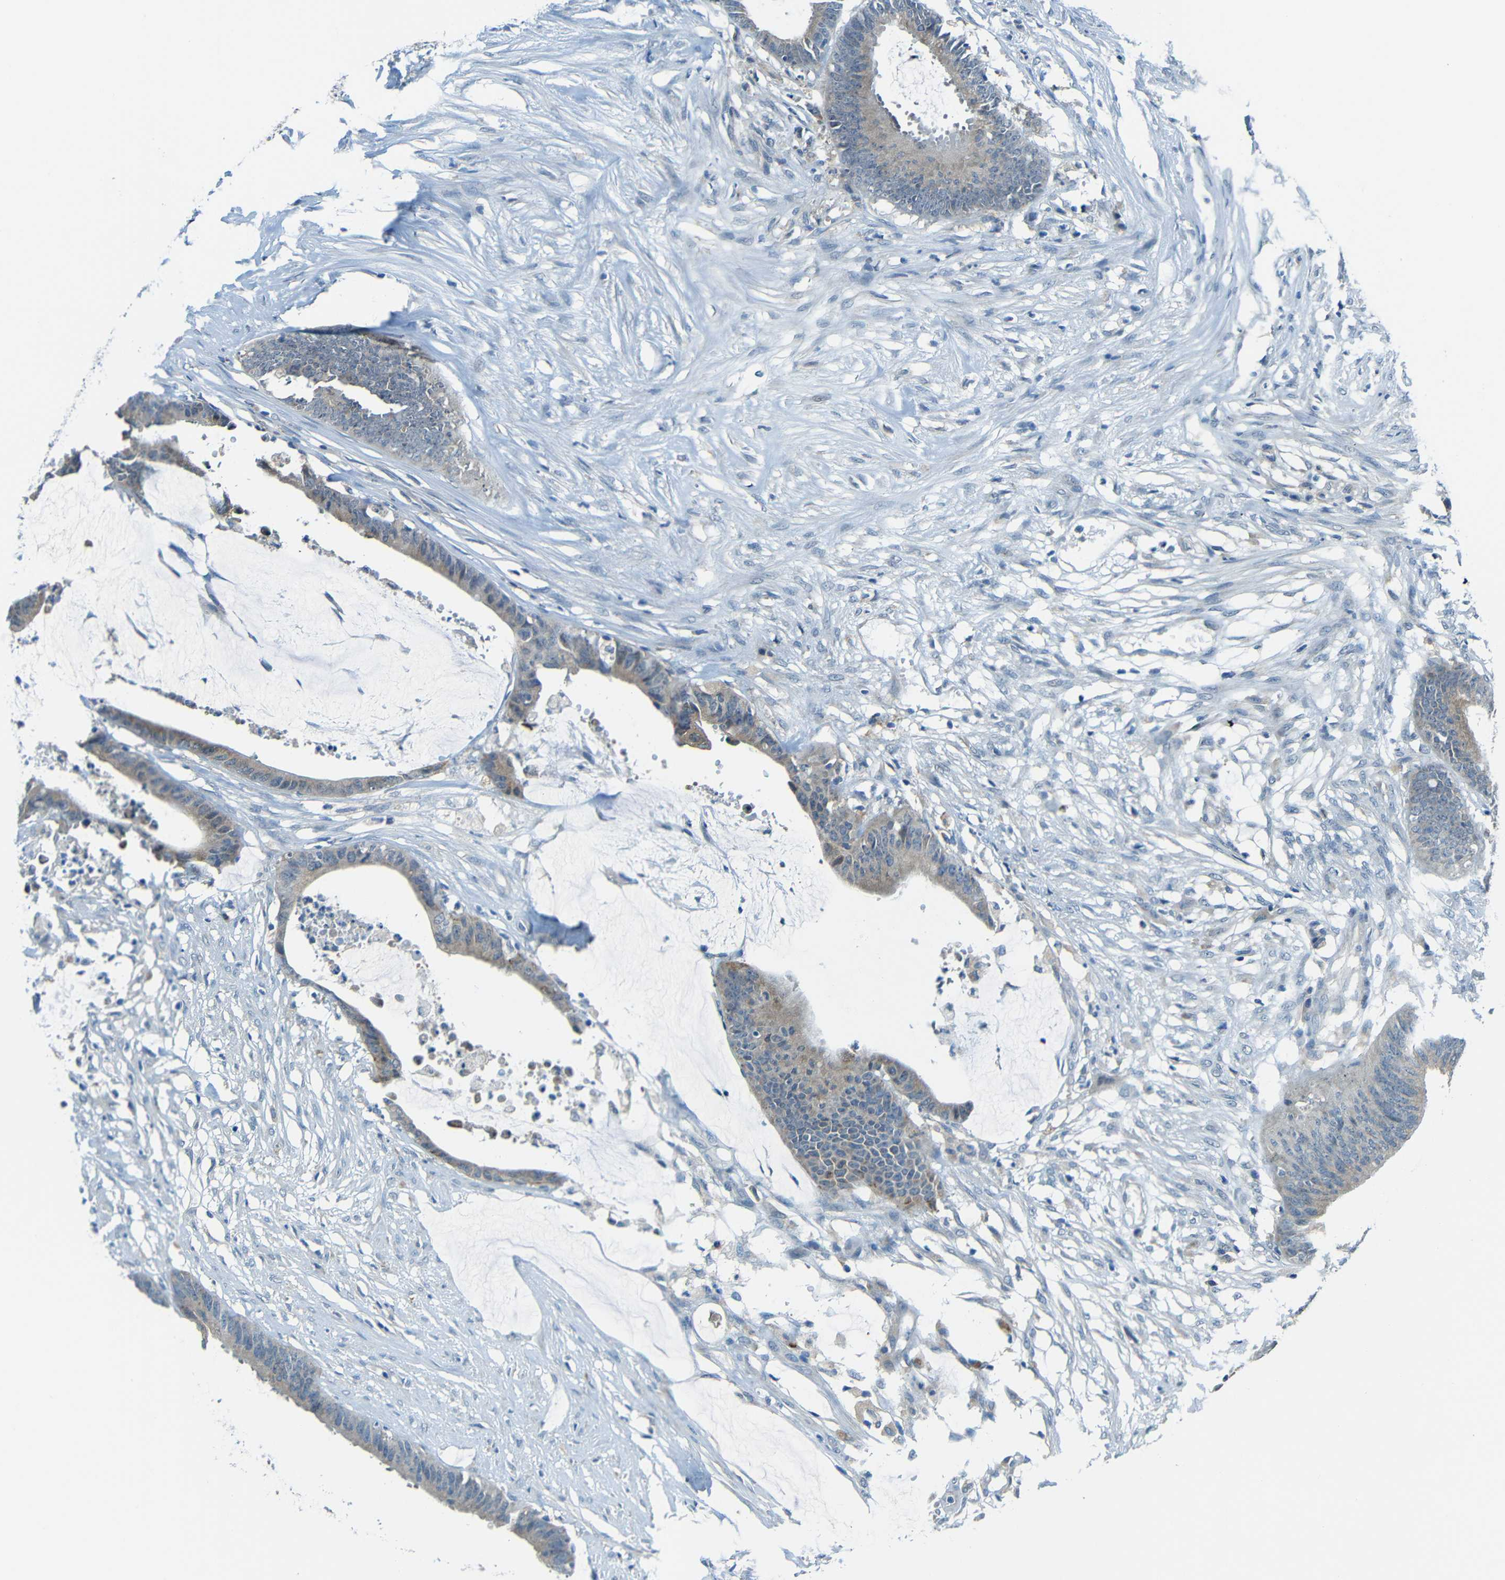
{"staining": {"intensity": "weak", "quantity": ">75%", "location": "cytoplasmic/membranous"}, "tissue": "colorectal cancer", "cell_type": "Tumor cells", "image_type": "cancer", "snomed": [{"axis": "morphology", "description": "Adenocarcinoma, NOS"}, {"axis": "topography", "description": "Rectum"}], "caption": "Immunohistochemistry (IHC) image of neoplastic tissue: human colorectal cancer stained using immunohistochemistry reveals low levels of weak protein expression localized specifically in the cytoplasmic/membranous of tumor cells, appearing as a cytoplasmic/membranous brown color.", "gene": "ANKRD22", "patient": {"sex": "female", "age": 66}}